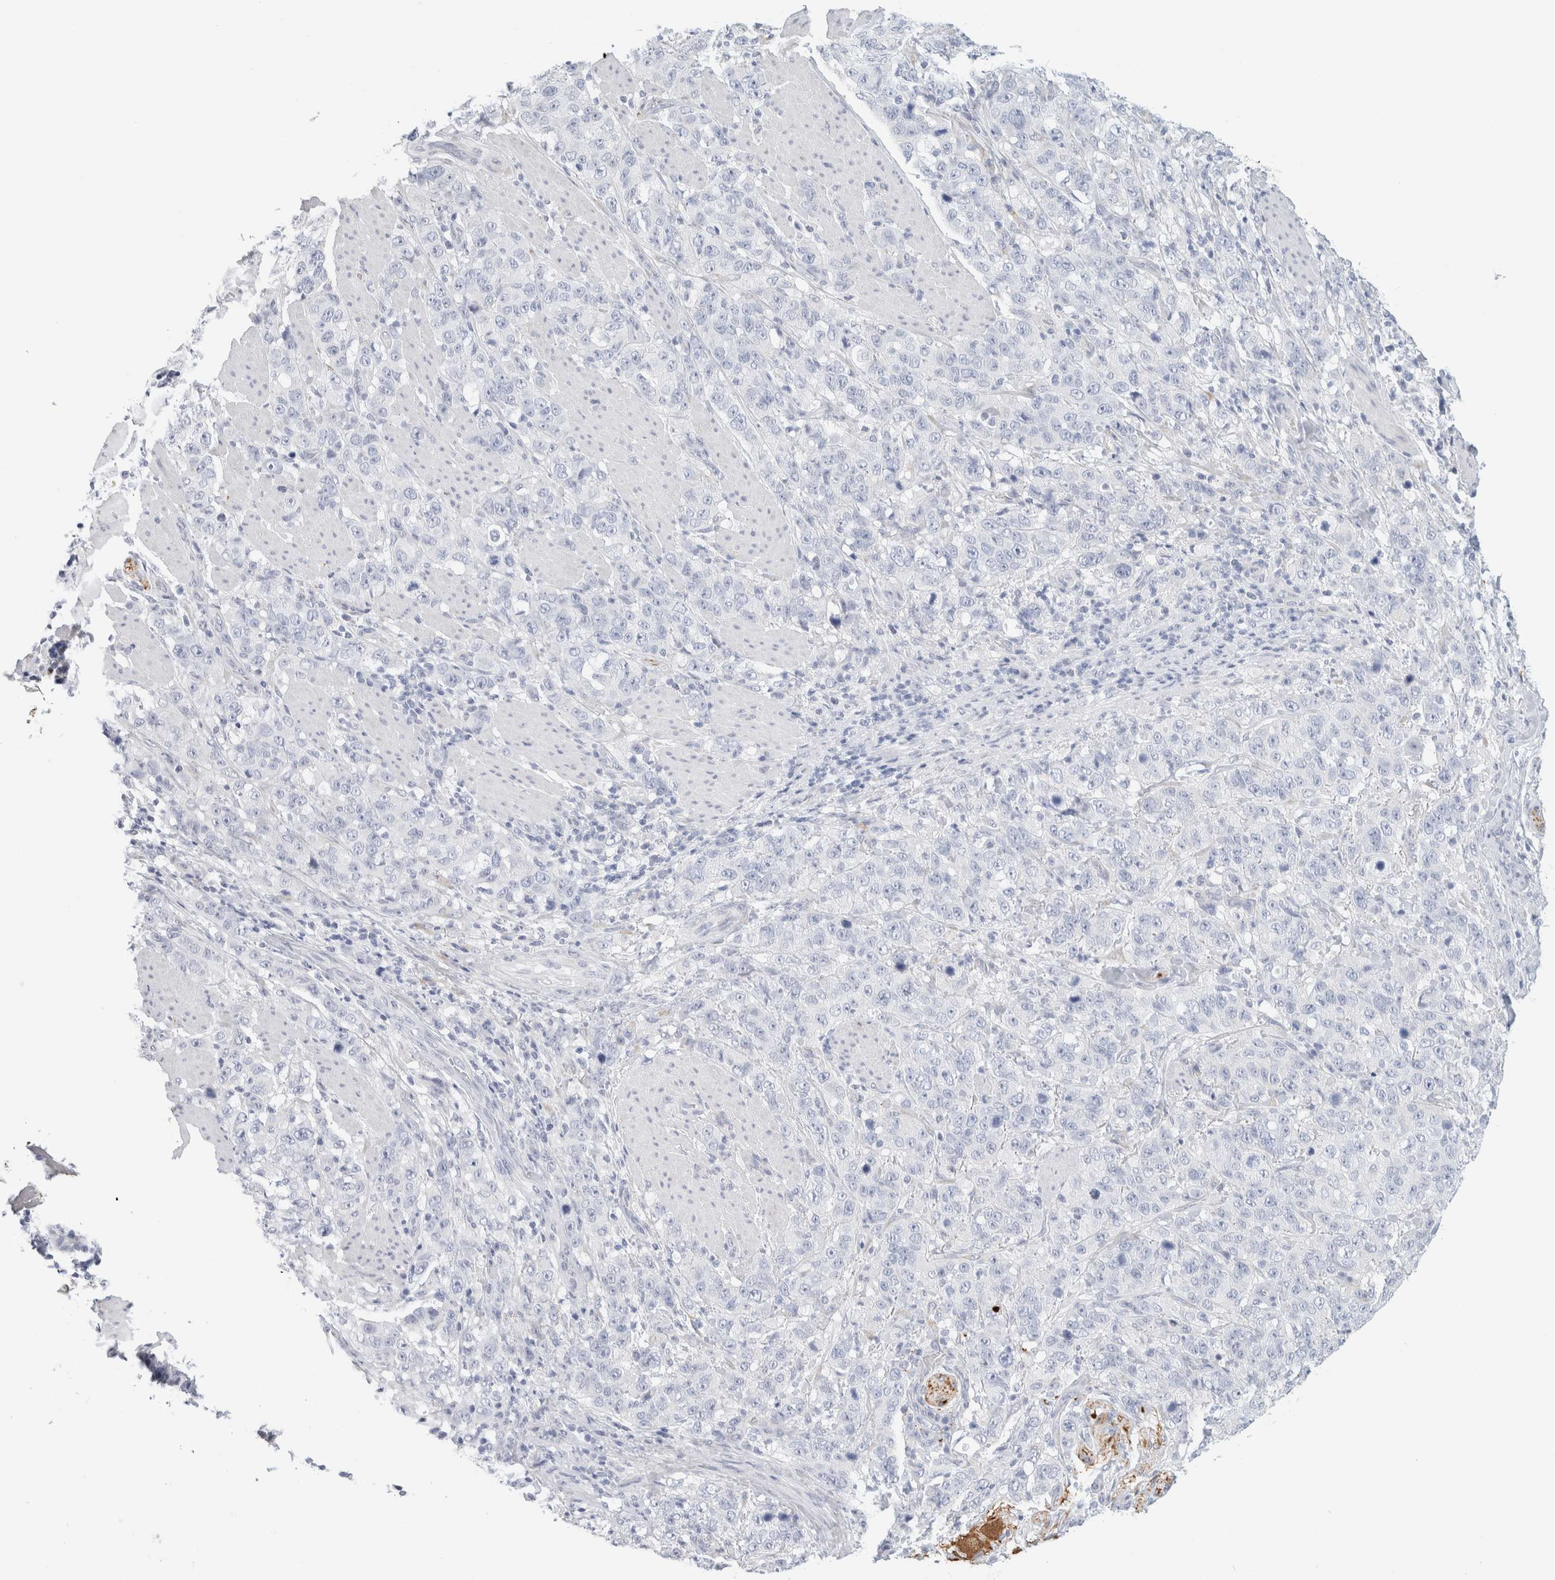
{"staining": {"intensity": "negative", "quantity": "none", "location": "none"}, "tissue": "stomach cancer", "cell_type": "Tumor cells", "image_type": "cancer", "snomed": [{"axis": "morphology", "description": "Adenocarcinoma, NOS"}, {"axis": "topography", "description": "Stomach"}], "caption": "A high-resolution histopathology image shows immunohistochemistry staining of stomach cancer (adenocarcinoma), which shows no significant positivity in tumor cells.", "gene": "RTN4", "patient": {"sex": "male", "age": 48}}